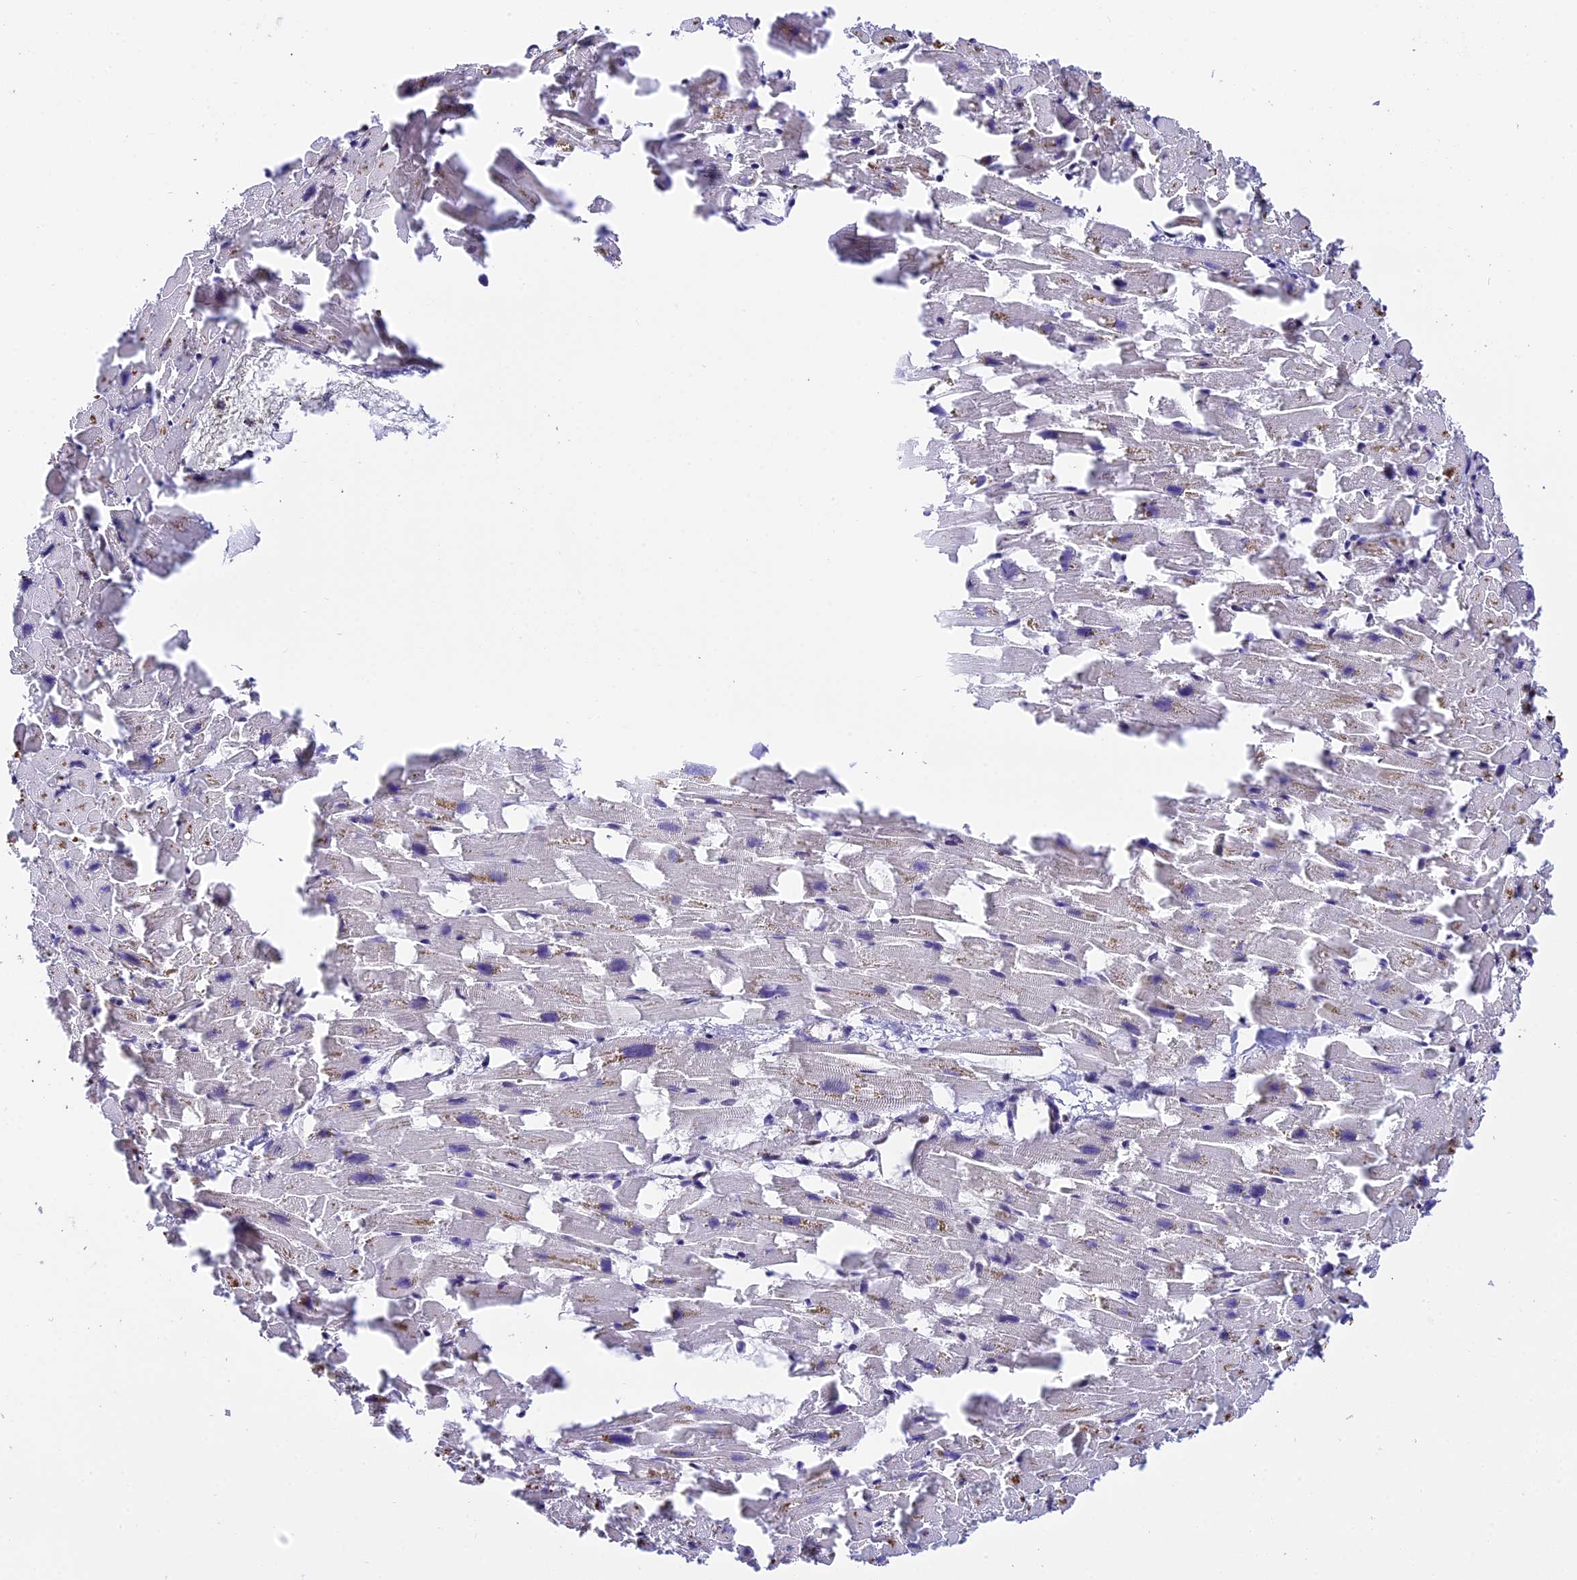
{"staining": {"intensity": "moderate", "quantity": "<25%", "location": "nuclear"}, "tissue": "heart muscle", "cell_type": "Cardiomyocytes", "image_type": "normal", "snomed": [{"axis": "morphology", "description": "Normal tissue, NOS"}, {"axis": "topography", "description": "Heart"}], "caption": "Immunohistochemistry (IHC) of unremarkable heart muscle displays low levels of moderate nuclear expression in approximately <25% of cardiomyocytes.", "gene": "POLR3E", "patient": {"sex": "female", "age": 64}}